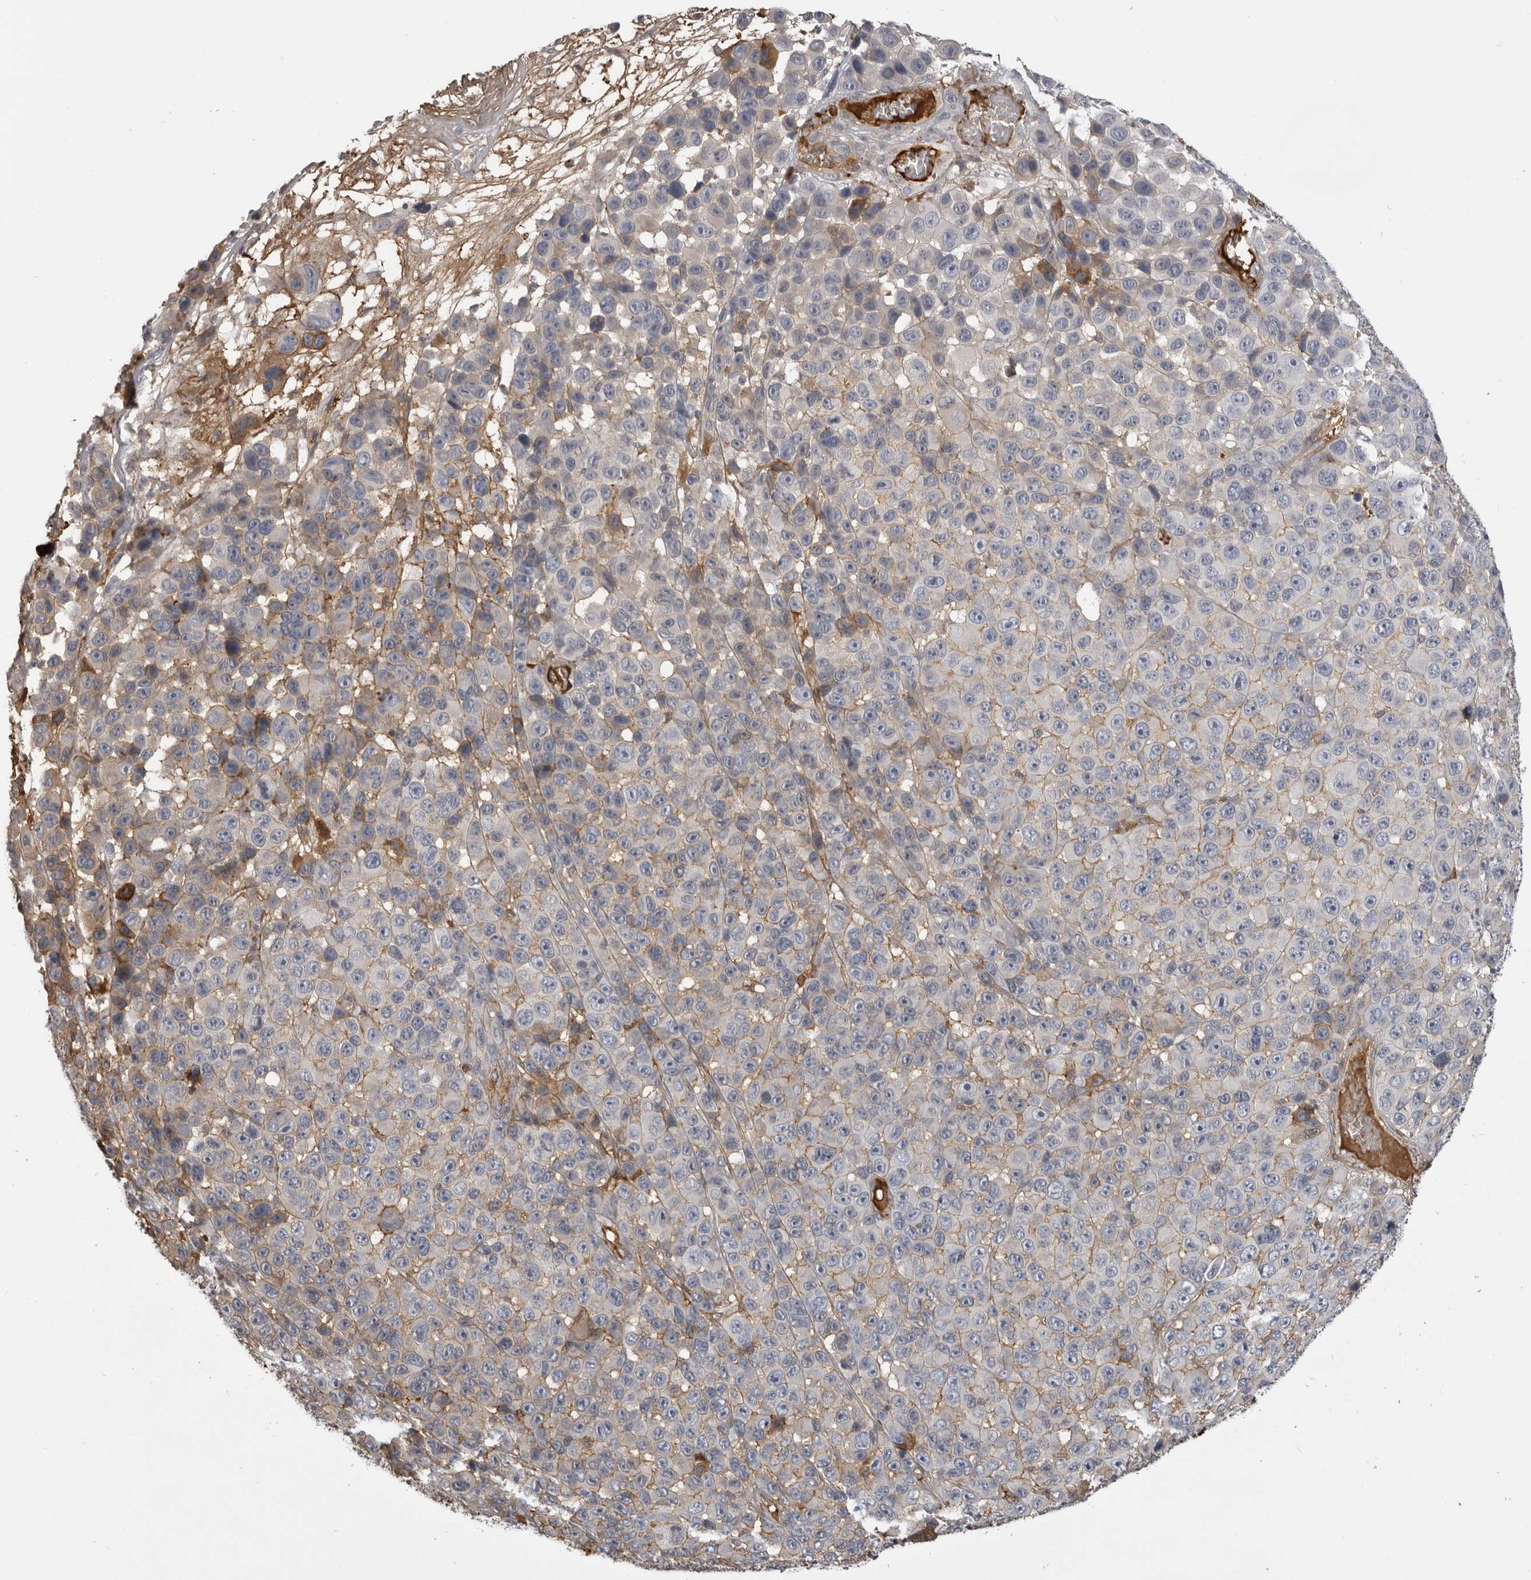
{"staining": {"intensity": "weak", "quantity": "25%-75%", "location": "cytoplasmic/membranous"}, "tissue": "melanoma", "cell_type": "Tumor cells", "image_type": "cancer", "snomed": [{"axis": "morphology", "description": "Malignant melanoma, NOS"}, {"axis": "topography", "description": "Skin"}], "caption": "This is a photomicrograph of immunohistochemistry staining of melanoma, which shows weak staining in the cytoplasmic/membranous of tumor cells.", "gene": "PLEKHF2", "patient": {"sex": "male", "age": 53}}